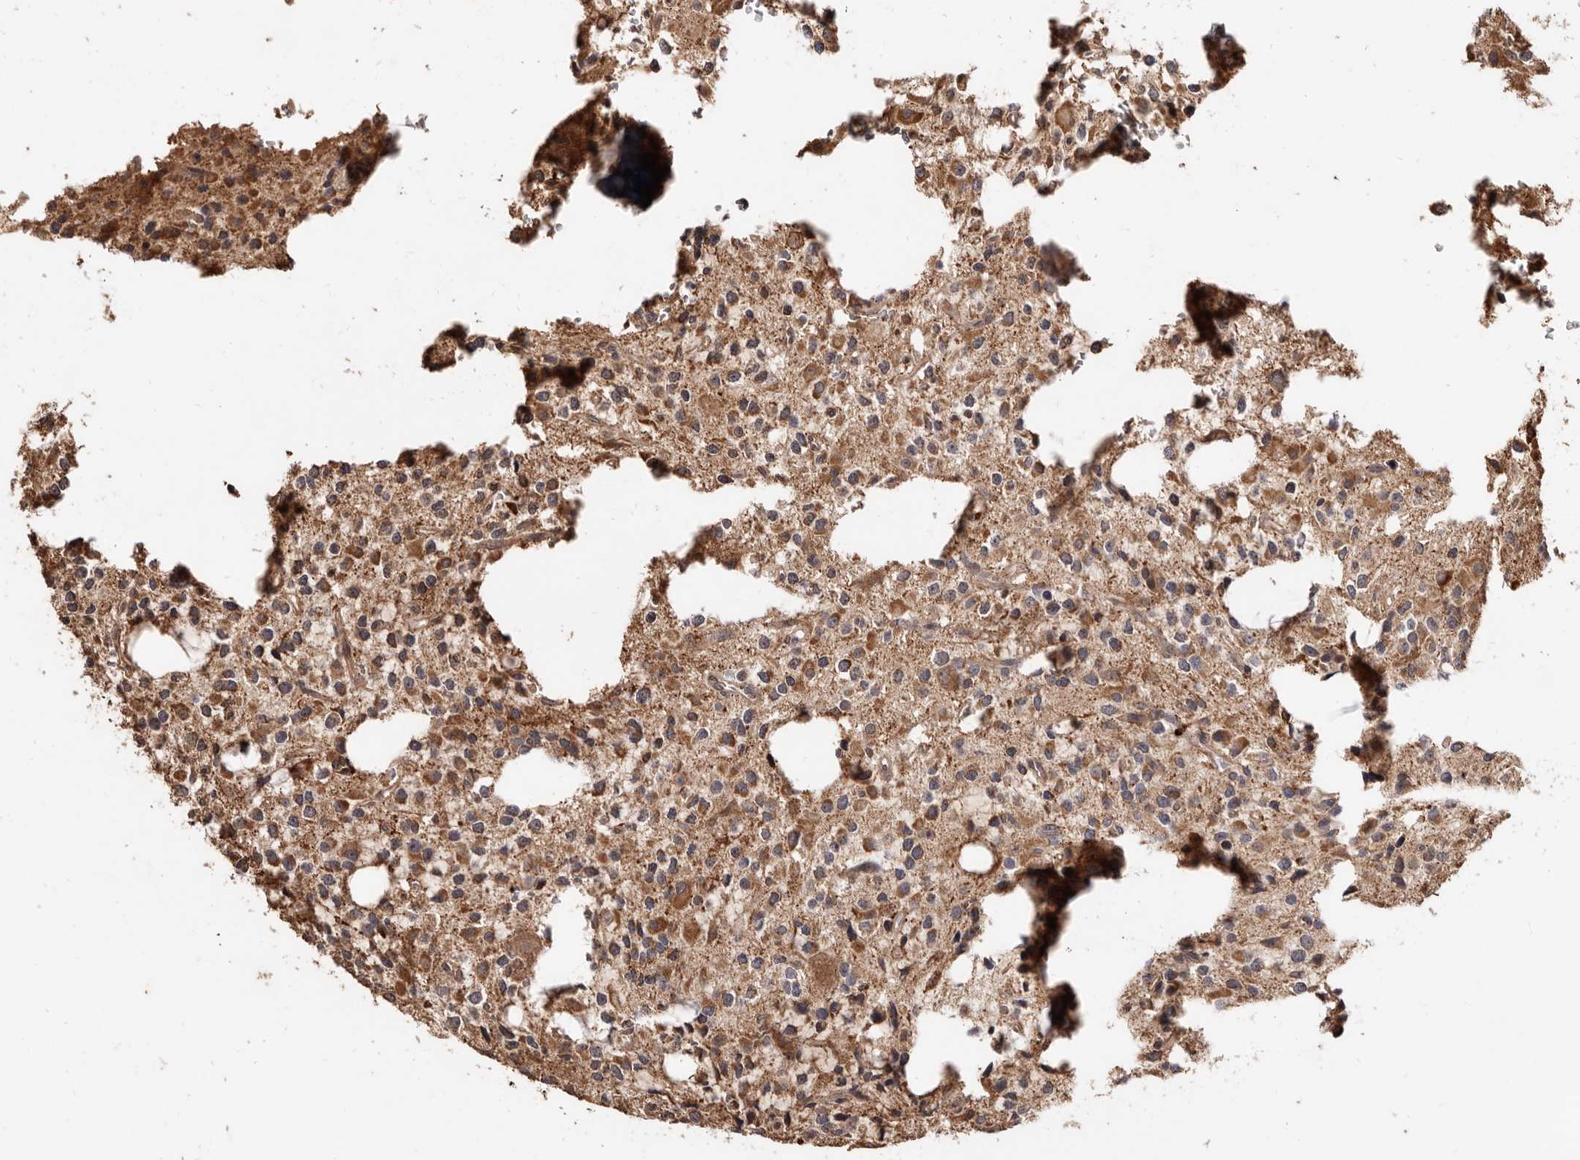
{"staining": {"intensity": "moderate", "quantity": ">75%", "location": "cytoplasmic/membranous"}, "tissue": "glioma", "cell_type": "Tumor cells", "image_type": "cancer", "snomed": [{"axis": "morphology", "description": "Glioma, malignant, High grade"}, {"axis": "topography", "description": "Brain"}], "caption": "IHC photomicrograph of neoplastic tissue: human glioma stained using IHC exhibits medium levels of moderate protein expression localized specifically in the cytoplasmic/membranous of tumor cells, appearing as a cytoplasmic/membranous brown color.", "gene": "AKAP7", "patient": {"sex": "female", "age": 62}}